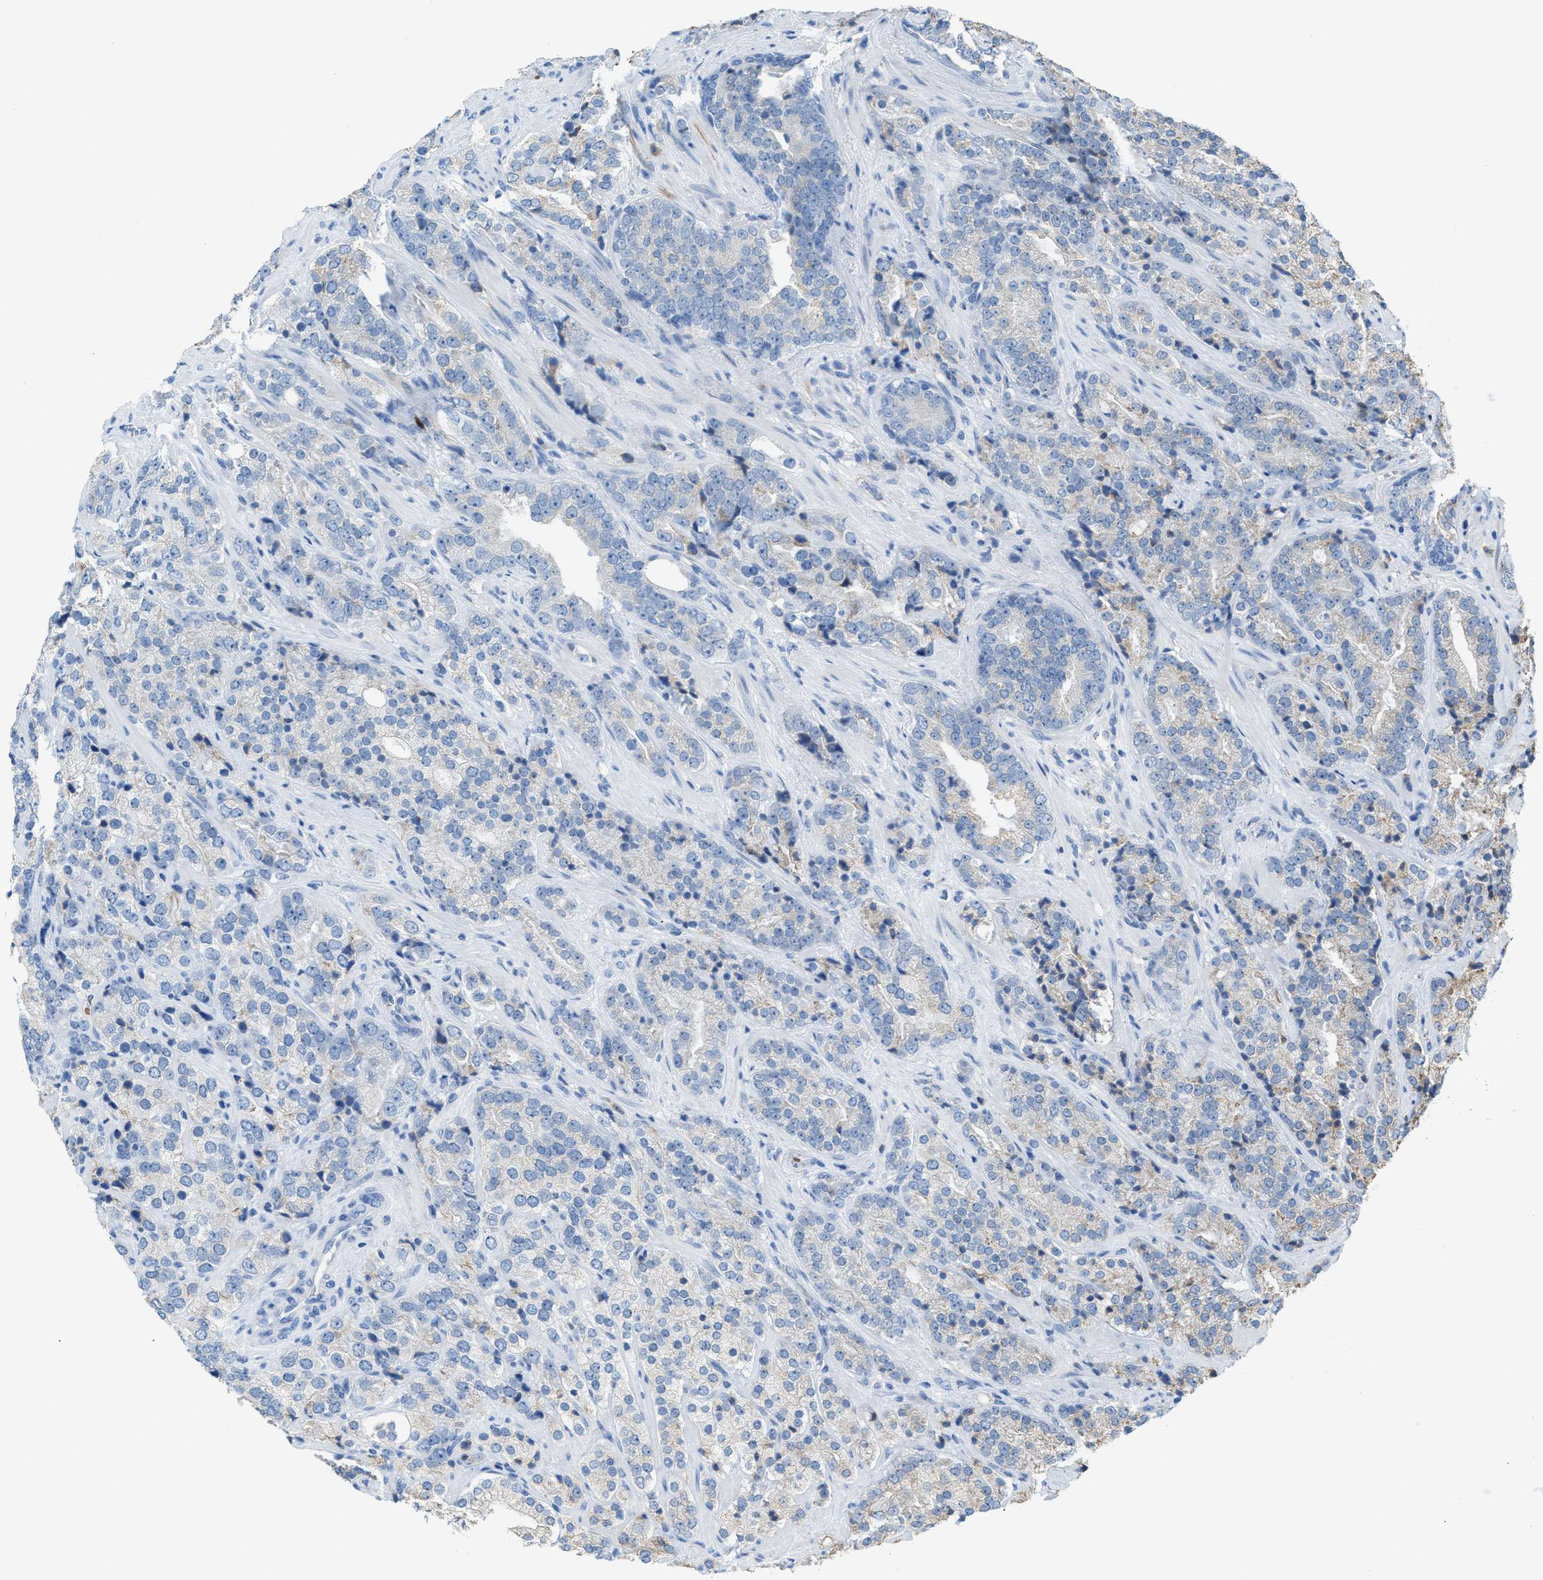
{"staining": {"intensity": "negative", "quantity": "none", "location": "none"}, "tissue": "prostate cancer", "cell_type": "Tumor cells", "image_type": "cancer", "snomed": [{"axis": "morphology", "description": "Adenocarcinoma, High grade"}, {"axis": "topography", "description": "Prostate"}], "caption": "Histopathology image shows no protein staining in tumor cells of high-grade adenocarcinoma (prostate) tissue.", "gene": "CA3", "patient": {"sex": "male", "age": 71}}